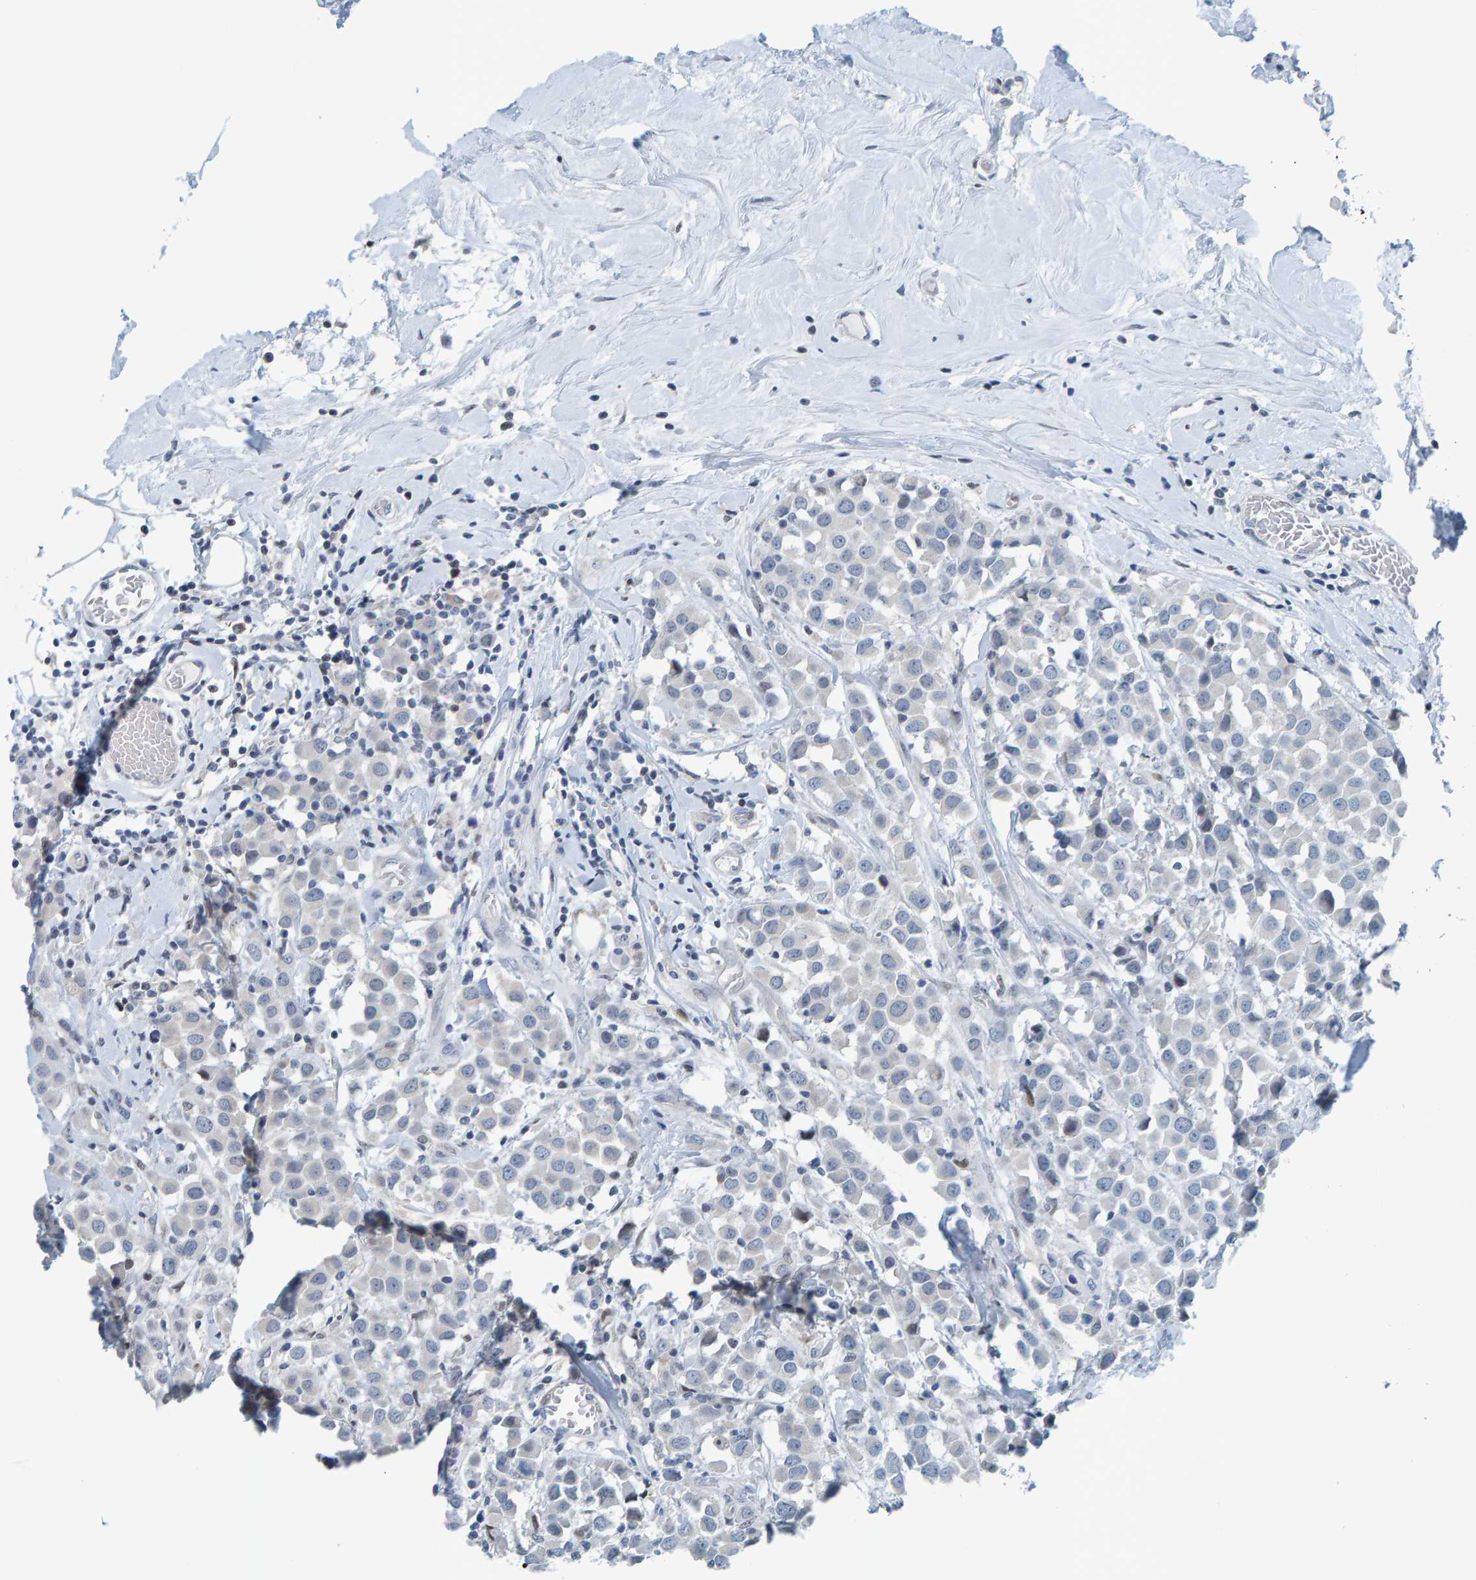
{"staining": {"intensity": "negative", "quantity": "none", "location": "none"}, "tissue": "breast cancer", "cell_type": "Tumor cells", "image_type": "cancer", "snomed": [{"axis": "morphology", "description": "Duct carcinoma"}, {"axis": "topography", "description": "Breast"}], "caption": "Immunohistochemistry image of human breast invasive ductal carcinoma stained for a protein (brown), which demonstrates no expression in tumor cells. Brightfield microscopy of IHC stained with DAB (3,3'-diaminobenzidine) (brown) and hematoxylin (blue), captured at high magnification.", "gene": "CNP", "patient": {"sex": "female", "age": 61}}